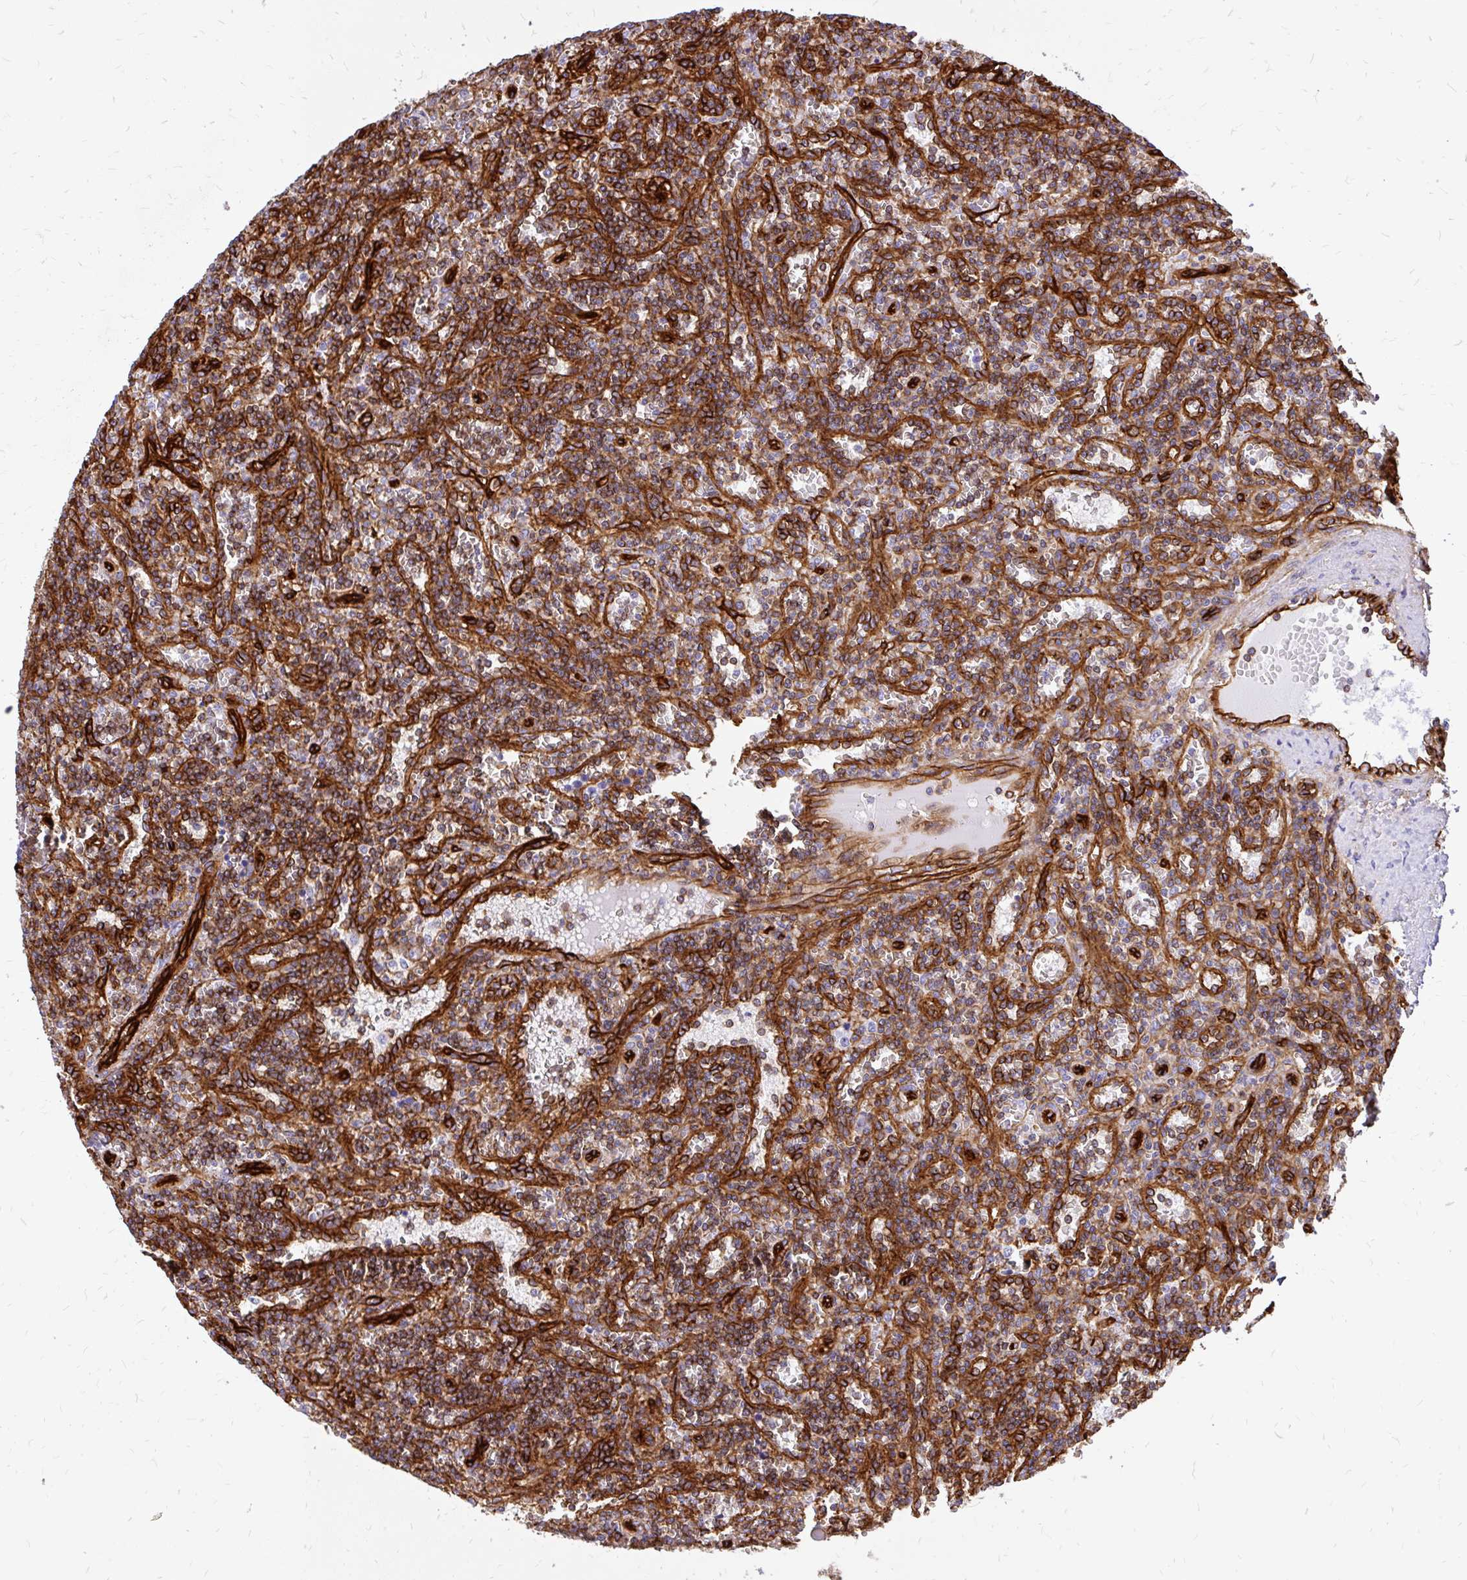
{"staining": {"intensity": "weak", "quantity": "<25%", "location": "cytoplasmic/membranous"}, "tissue": "lymphoma", "cell_type": "Tumor cells", "image_type": "cancer", "snomed": [{"axis": "morphology", "description": "Malignant lymphoma, non-Hodgkin's type, Low grade"}, {"axis": "topography", "description": "Spleen"}], "caption": "Immunohistochemistry (IHC) photomicrograph of human malignant lymphoma, non-Hodgkin's type (low-grade) stained for a protein (brown), which demonstrates no expression in tumor cells.", "gene": "MAP1LC3B", "patient": {"sex": "male", "age": 73}}